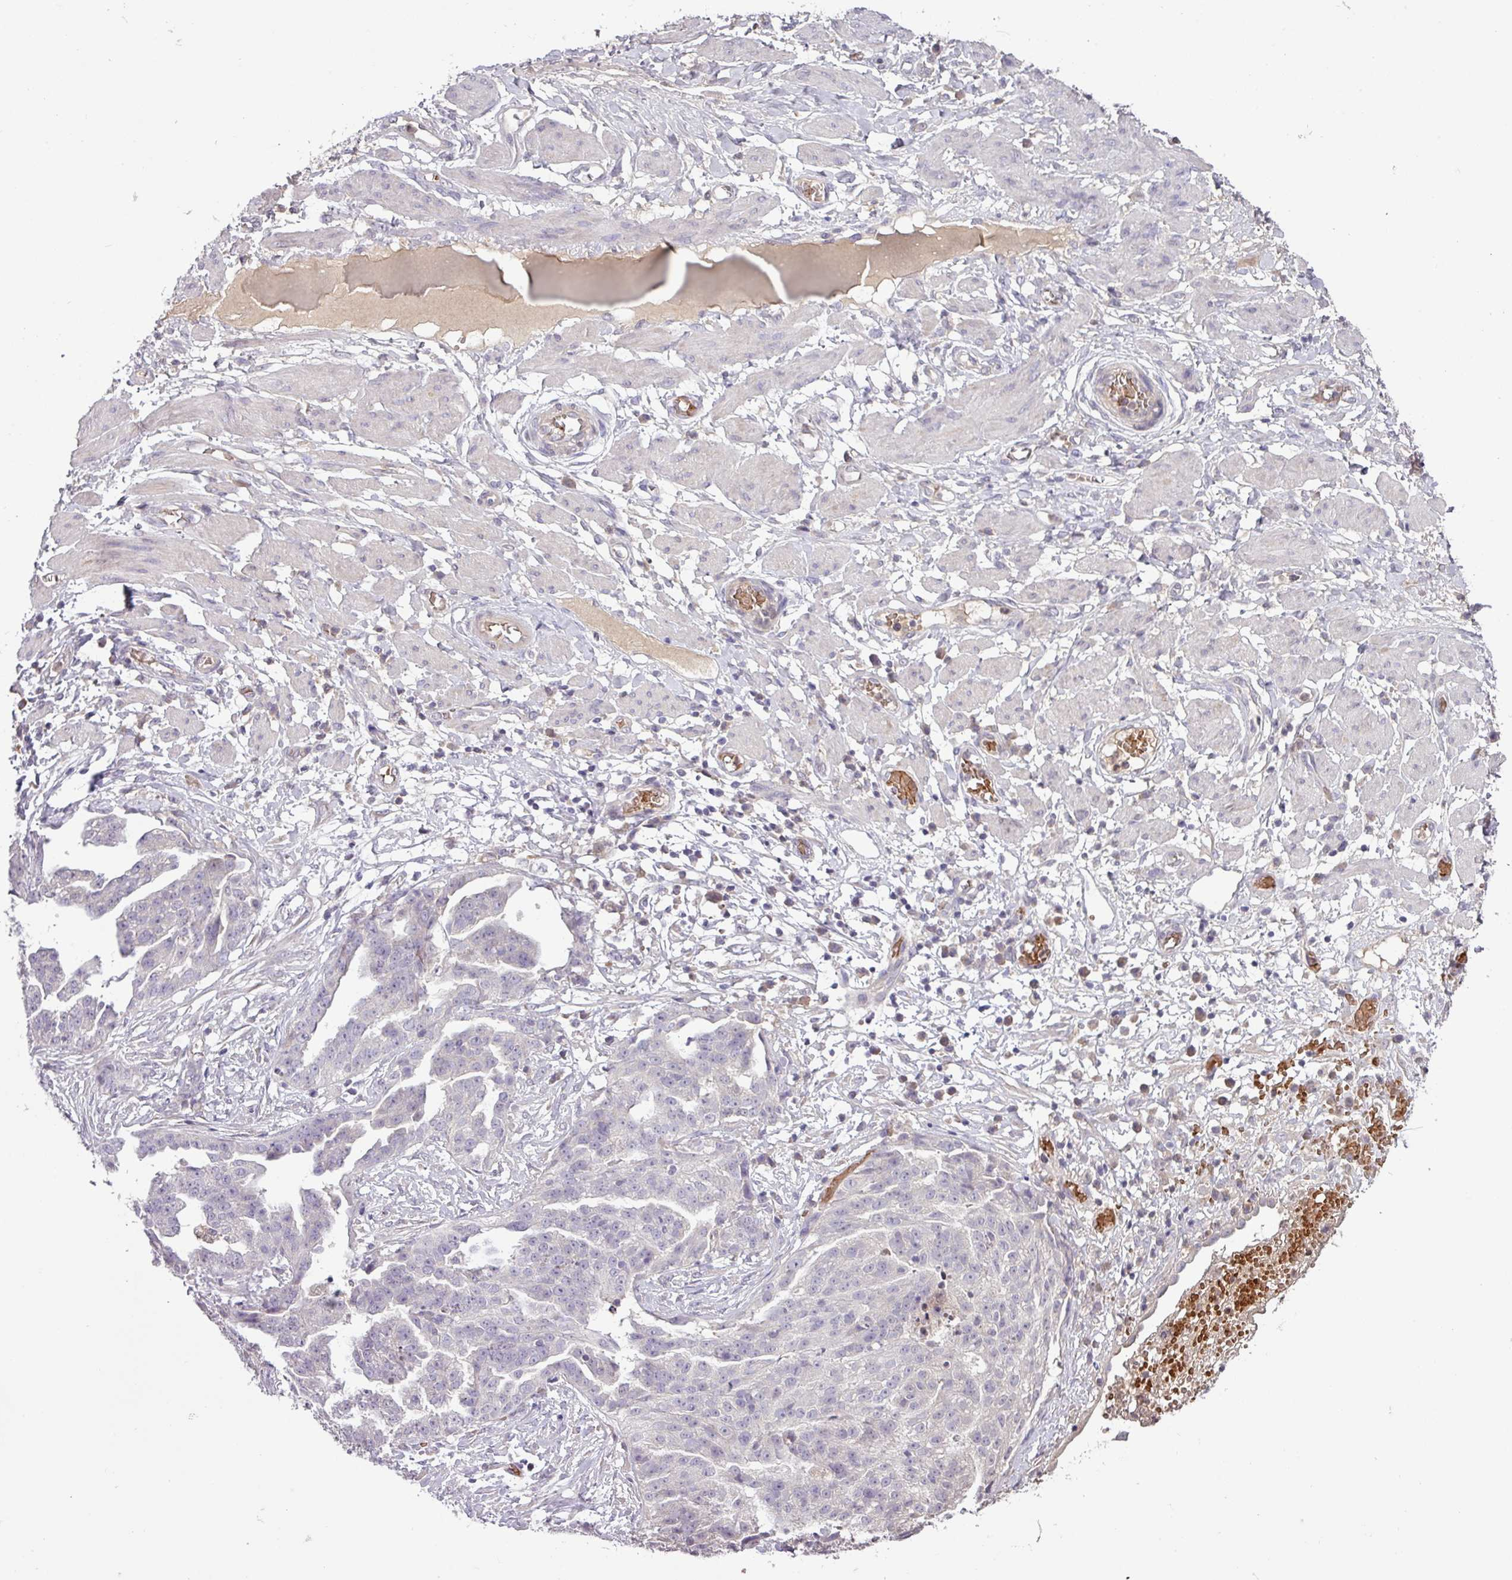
{"staining": {"intensity": "negative", "quantity": "none", "location": "none"}, "tissue": "ovarian cancer", "cell_type": "Tumor cells", "image_type": "cancer", "snomed": [{"axis": "morphology", "description": "Cystadenocarcinoma, serous, NOS"}, {"axis": "topography", "description": "Ovary"}], "caption": "DAB (3,3'-diaminobenzidine) immunohistochemical staining of human ovarian serous cystadenocarcinoma shows no significant expression in tumor cells.", "gene": "SLC5A10", "patient": {"sex": "female", "age": 58}}